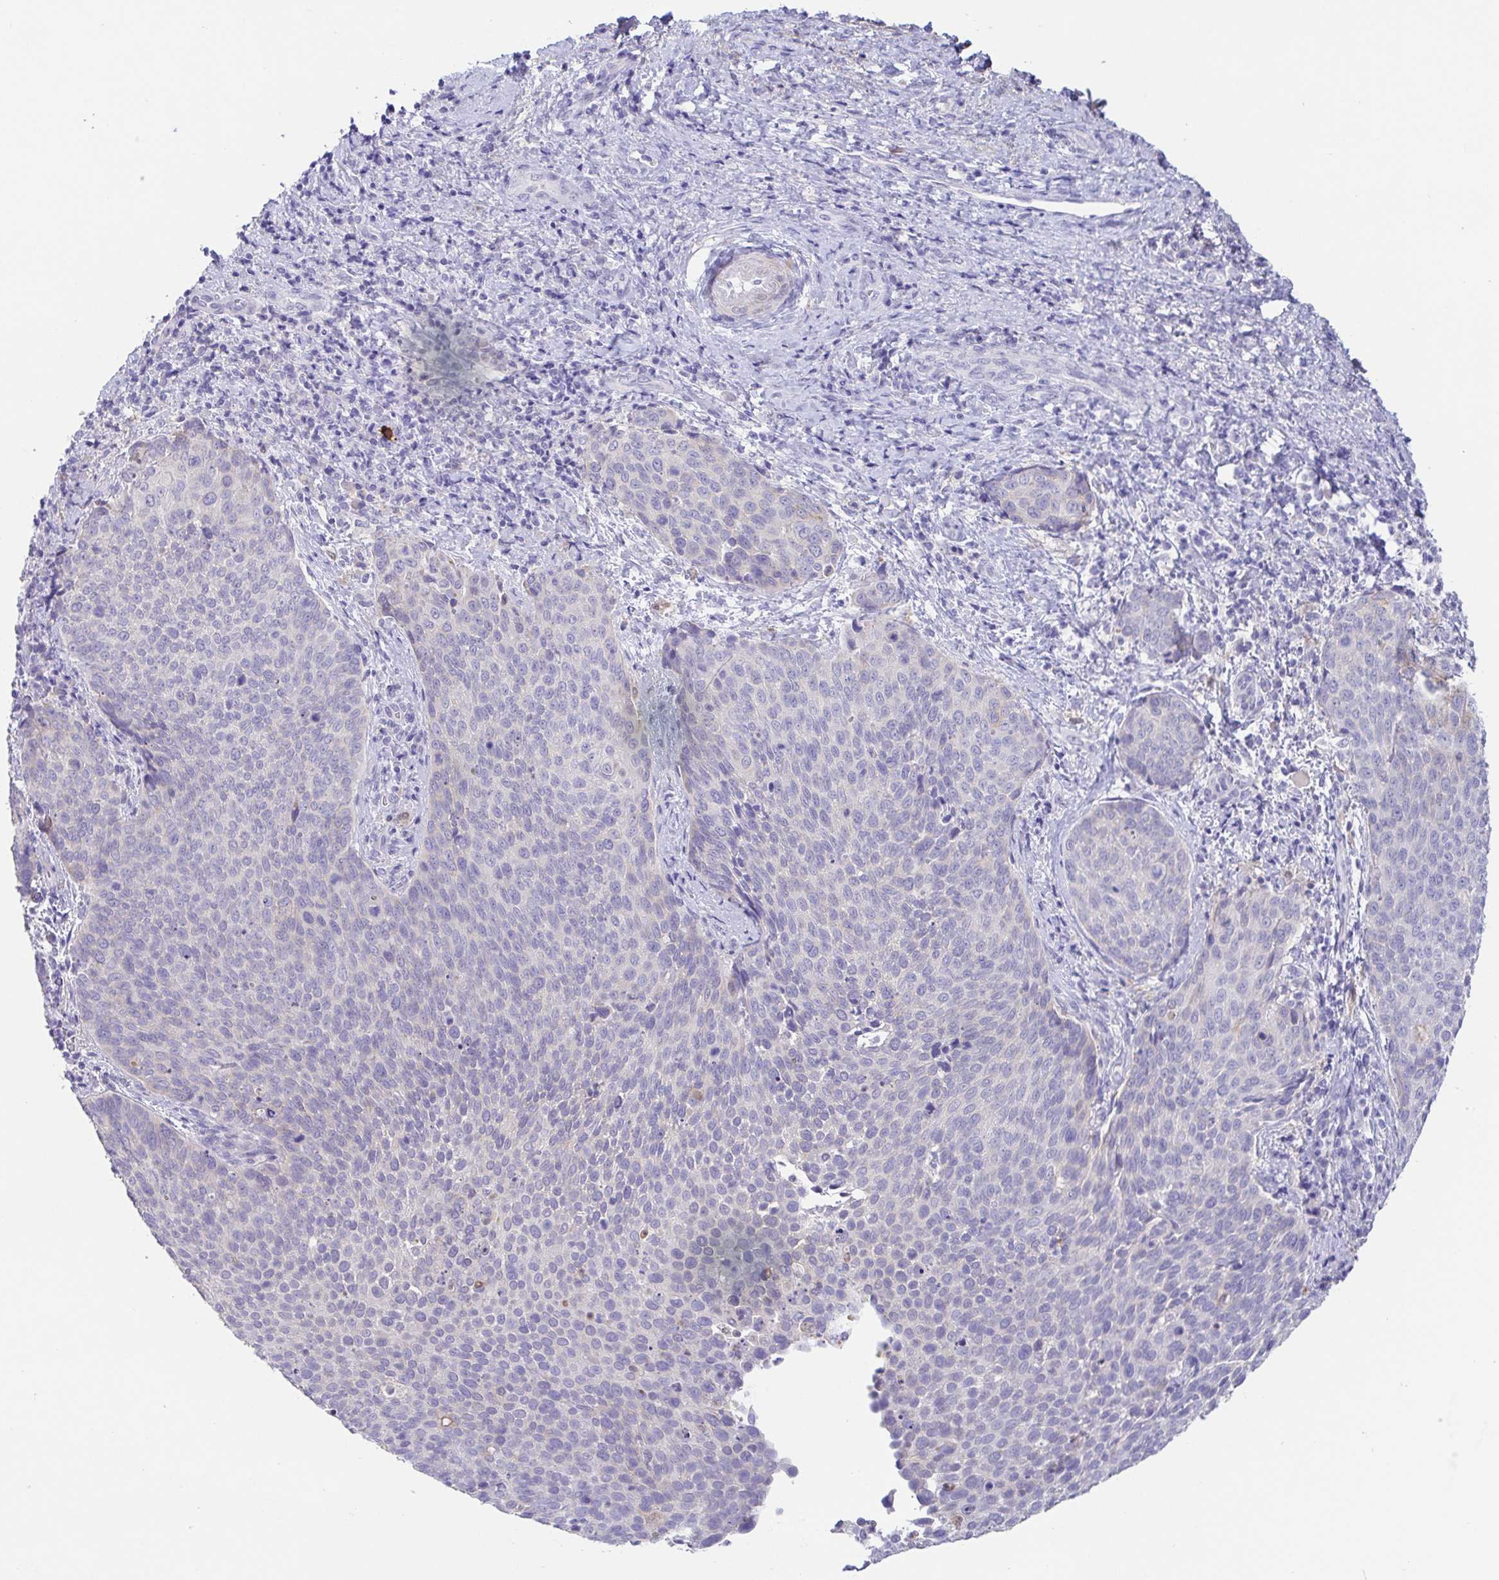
{"staining": {"intensity": "negative", "quantity": "none", "location": "none"}, "tissue": "cervical cancer", "cell_type": "Tumor cells", "image_type": "cancer", "snomed": [{"axis": "morphology", "description": "Squamous cell carcinoma, NOS"}, {"axis": "topography", "description": "Cervix"}], "caption": "Immunohistochemical staining of human cervical cancer displays no significant positivity in tumor cells. (Stains: DAB immunohistochemistry (IHC) with hematoxylin counter stain, Microscopy: brightfield microscopy at high magnification).", "gene": "FABP3", "patient": {"sex": "female", "age": 34}}